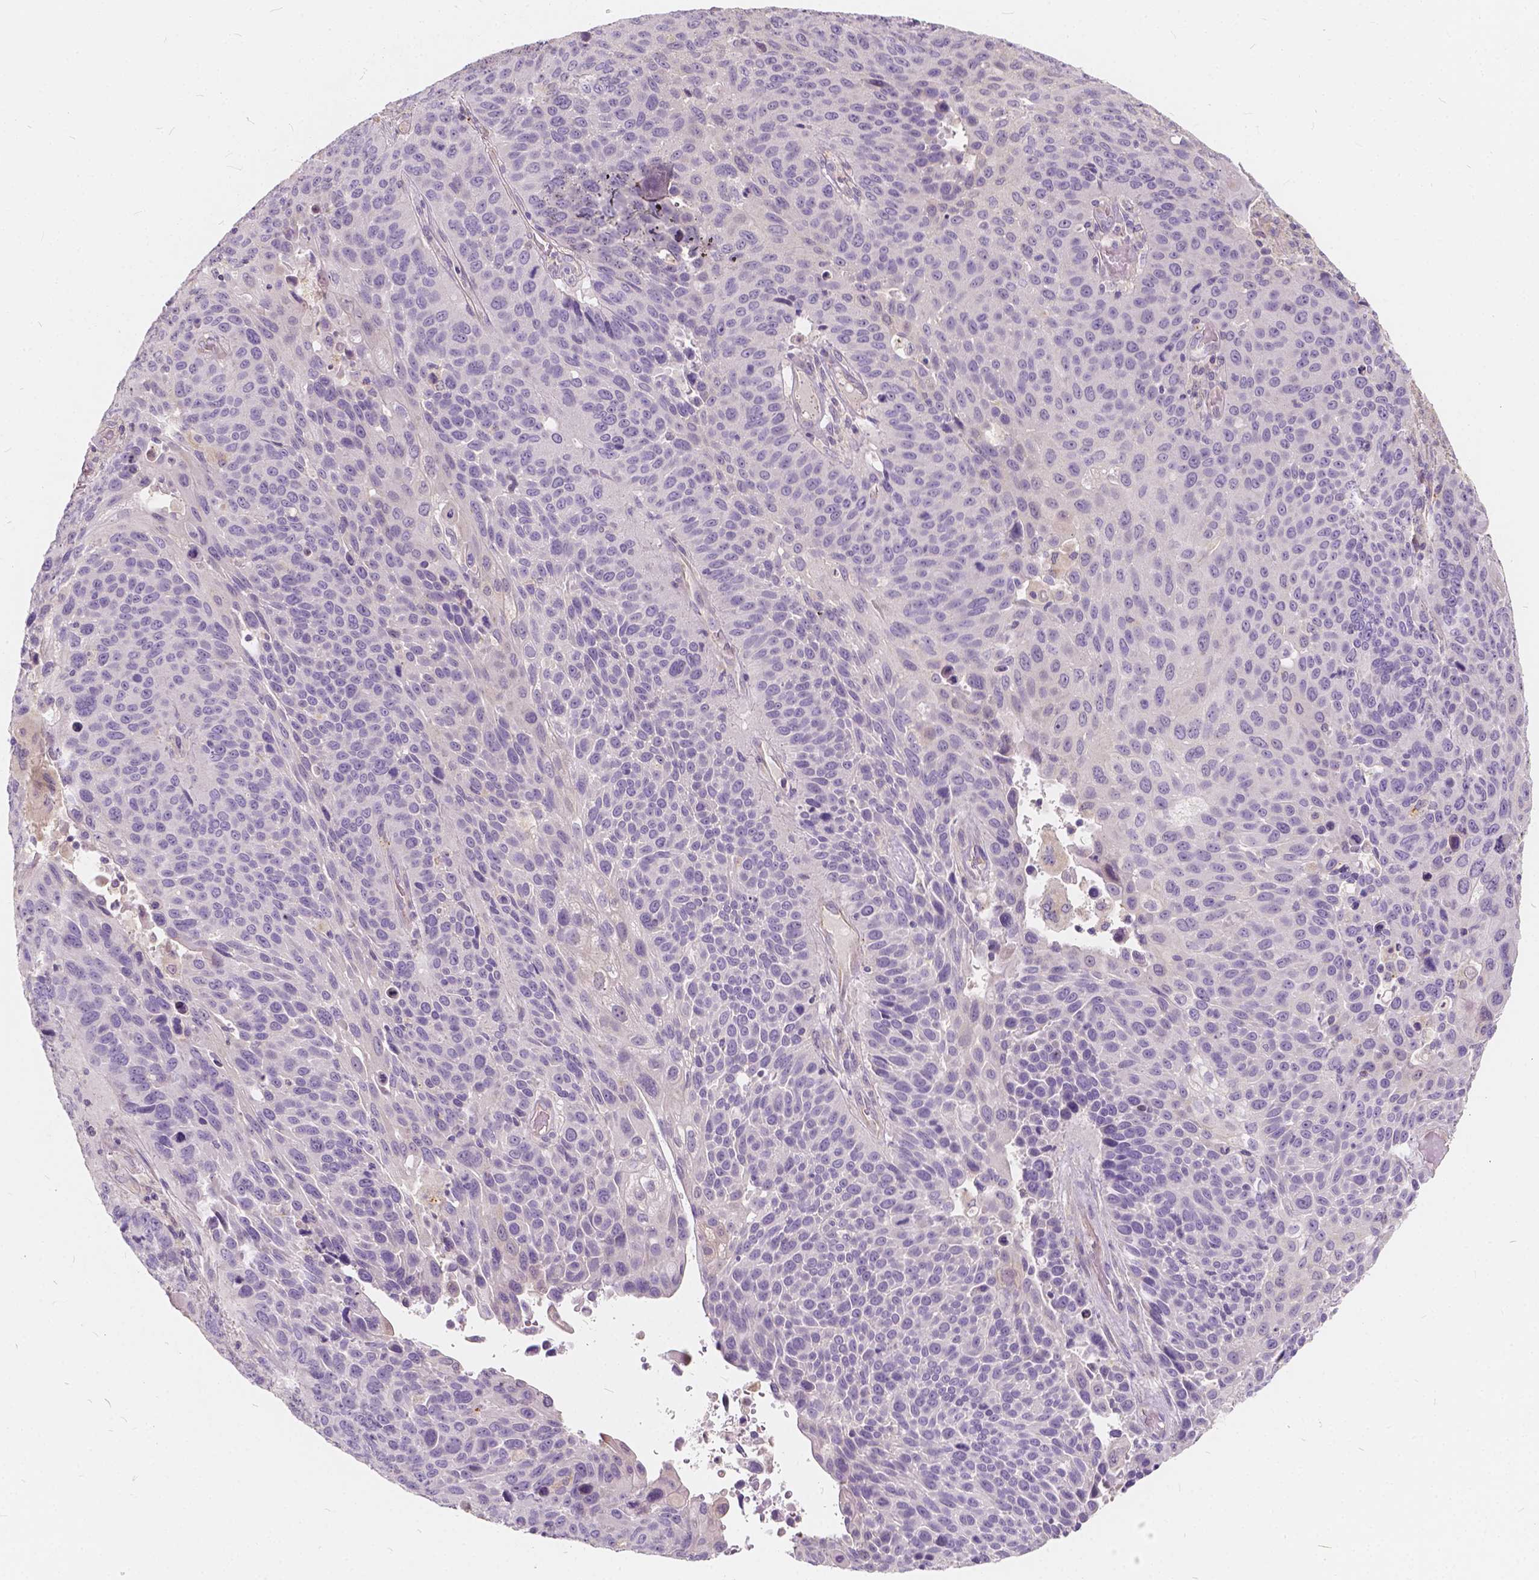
{"staining": {"intensity": "negative", "quantity": "none", "location": "none"}, "tissue": "lung cancer", "cell_type": "Tumor cells", "image_type": "cancer", "snomed": [{"axis": "morphology", "description": "Squamous cell carcinoma, NOS"}, {"axis": "topography", "description": "Lung"}], "caption": "DAB (3,3'-diaminobenzidine) immunohistochemical staining of lung squamous cell carcinoma shows no significant positivity in tumor cells. The staining is performed using DAB brown chromogen with nuclei counter-stained in using hematoxylin.", "gene": "KIAA0513", "patient": {"sex": "male", "age": 68}}